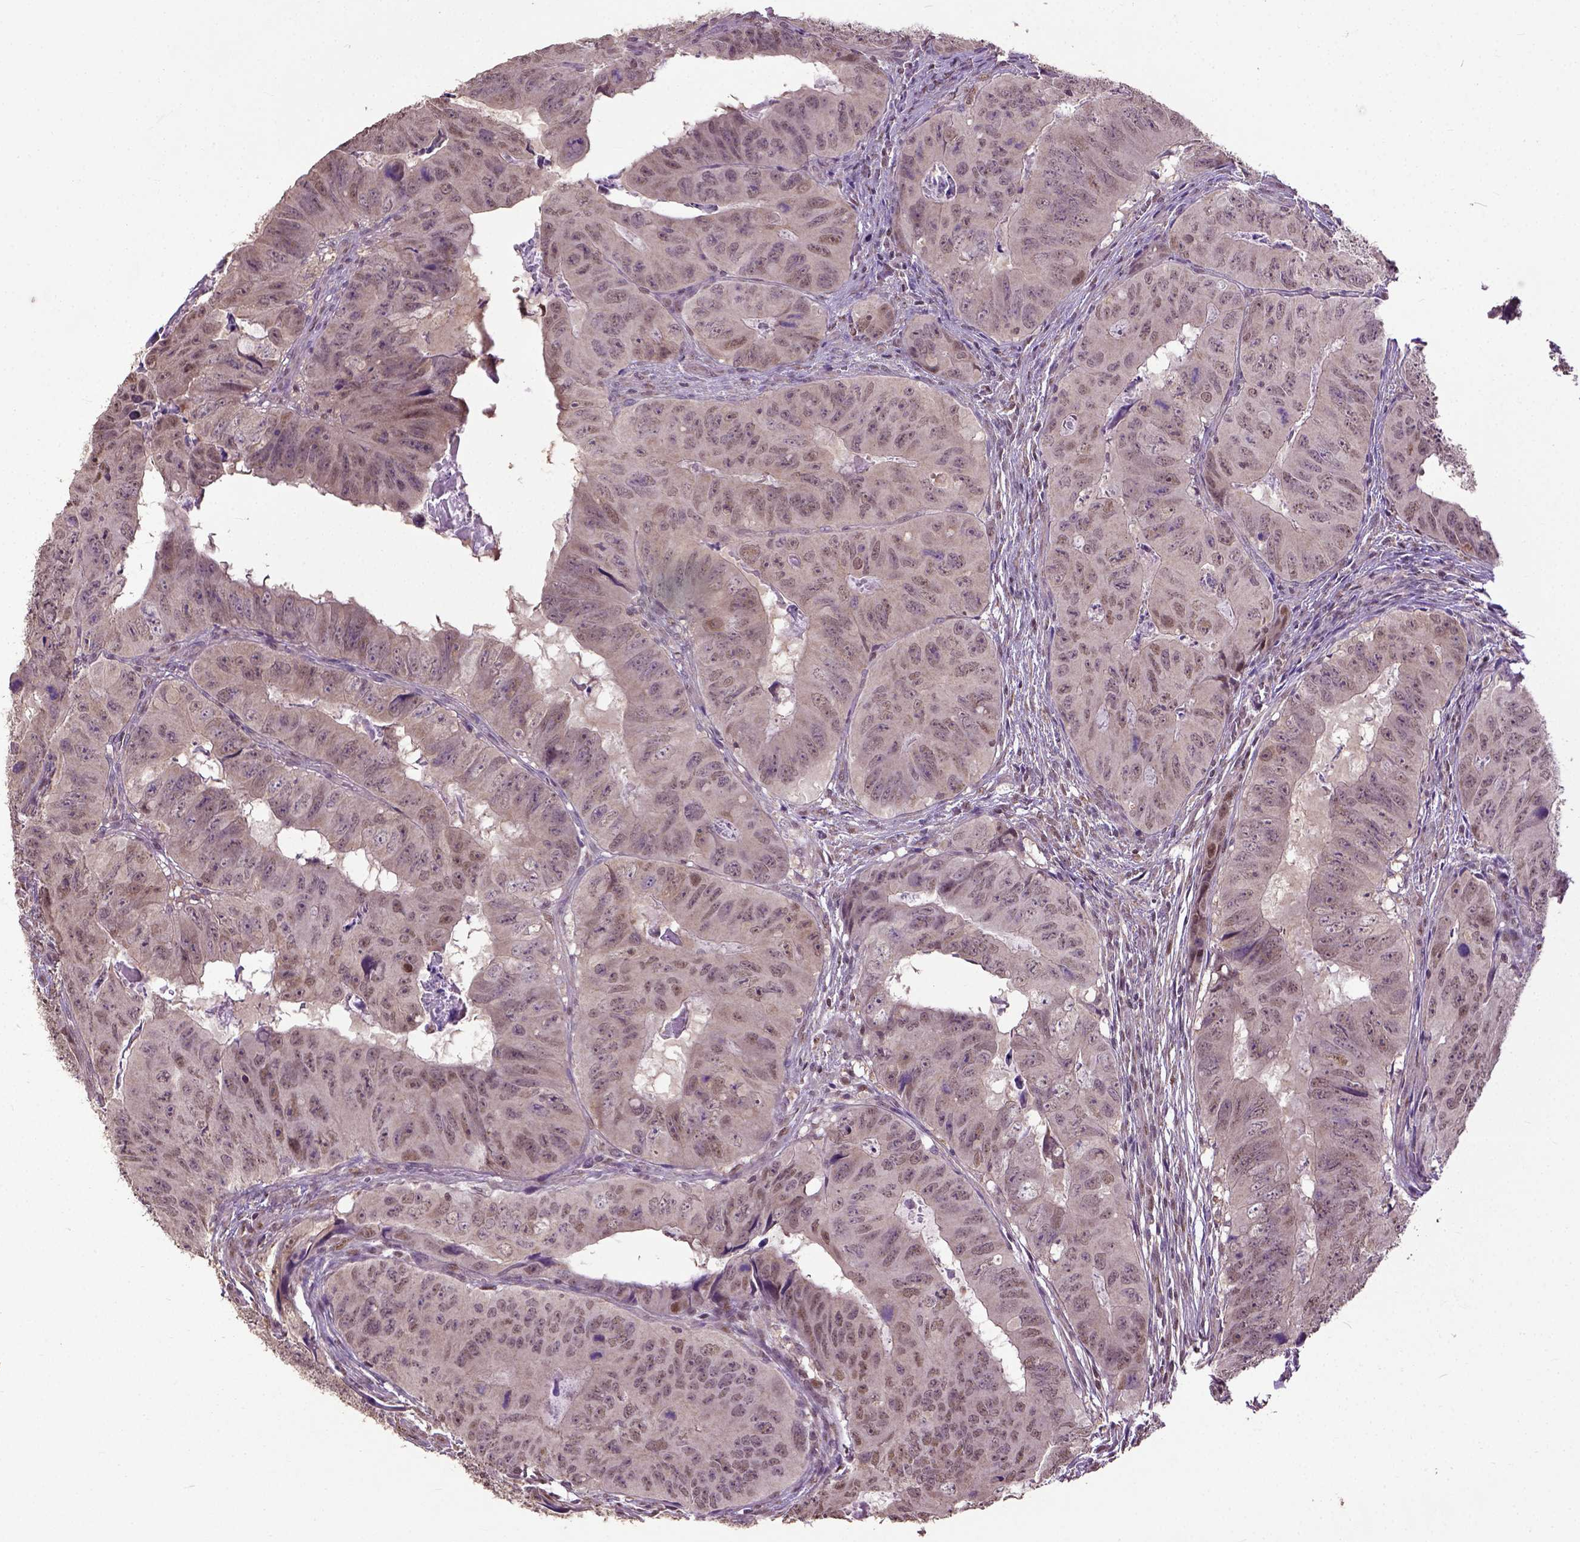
{"staining": {"intensity": "moderate", "quantity": "25%-75%", "location": "nuclear"}, "tissue": "colorectal cancer", "cell_type": "Tumor cells", "image_type": "cancer", "snomed": [{"axis": "morphology", "description": "Adenocarcinoma, NOS"}, {"axis": "topography", "description": "Colon"}], "caption": "A medium amount of moderate nuclear positivity is seen in approximately 25%-75% of tumor cells in colorectal cancer (adenocarcinoma) tissue.", "gene": "UBA3", "patient": {"sex": "male", "age": 79}}